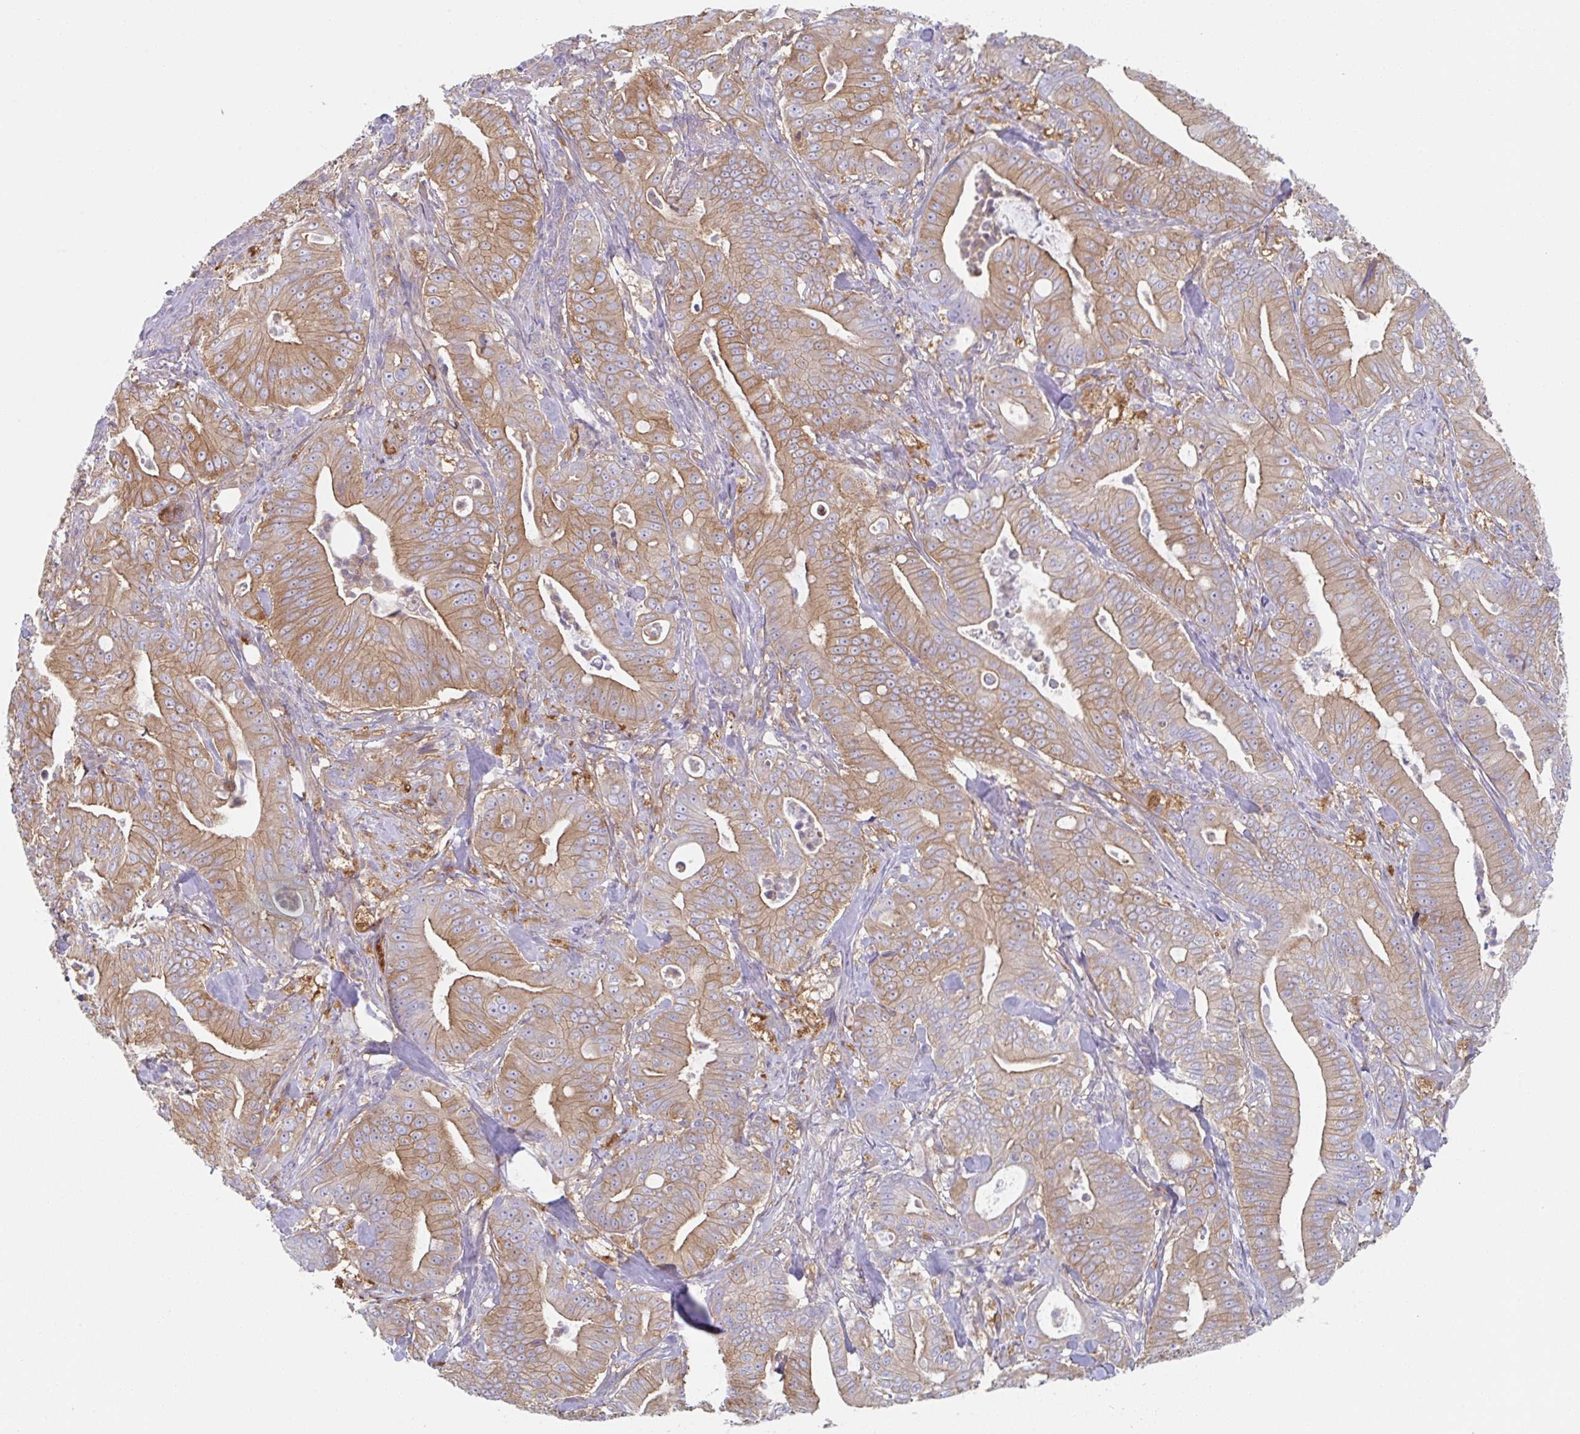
{"staining": {"intensity": "moderate", "quantity": ">75%", "location": "cytoplasmic/membranous"}, "tissue": "pancreatic cancer", "cell_type": "Tumor cells", "image_type": "cancer", "snomed": [{"axis": "morphology", "description": "Adenocarcinoma, NOS"}, {"axis": "topography", "description": "Pancreas"}], "caption": "Tumor cells show medium levels of moderate cytoplasmic/membranous expression in about >75% of cells in human pancreatic cancer (adenocarcinoma).", "gene": "AMPD2", "patient": {"sex": "male", "age": 71}}